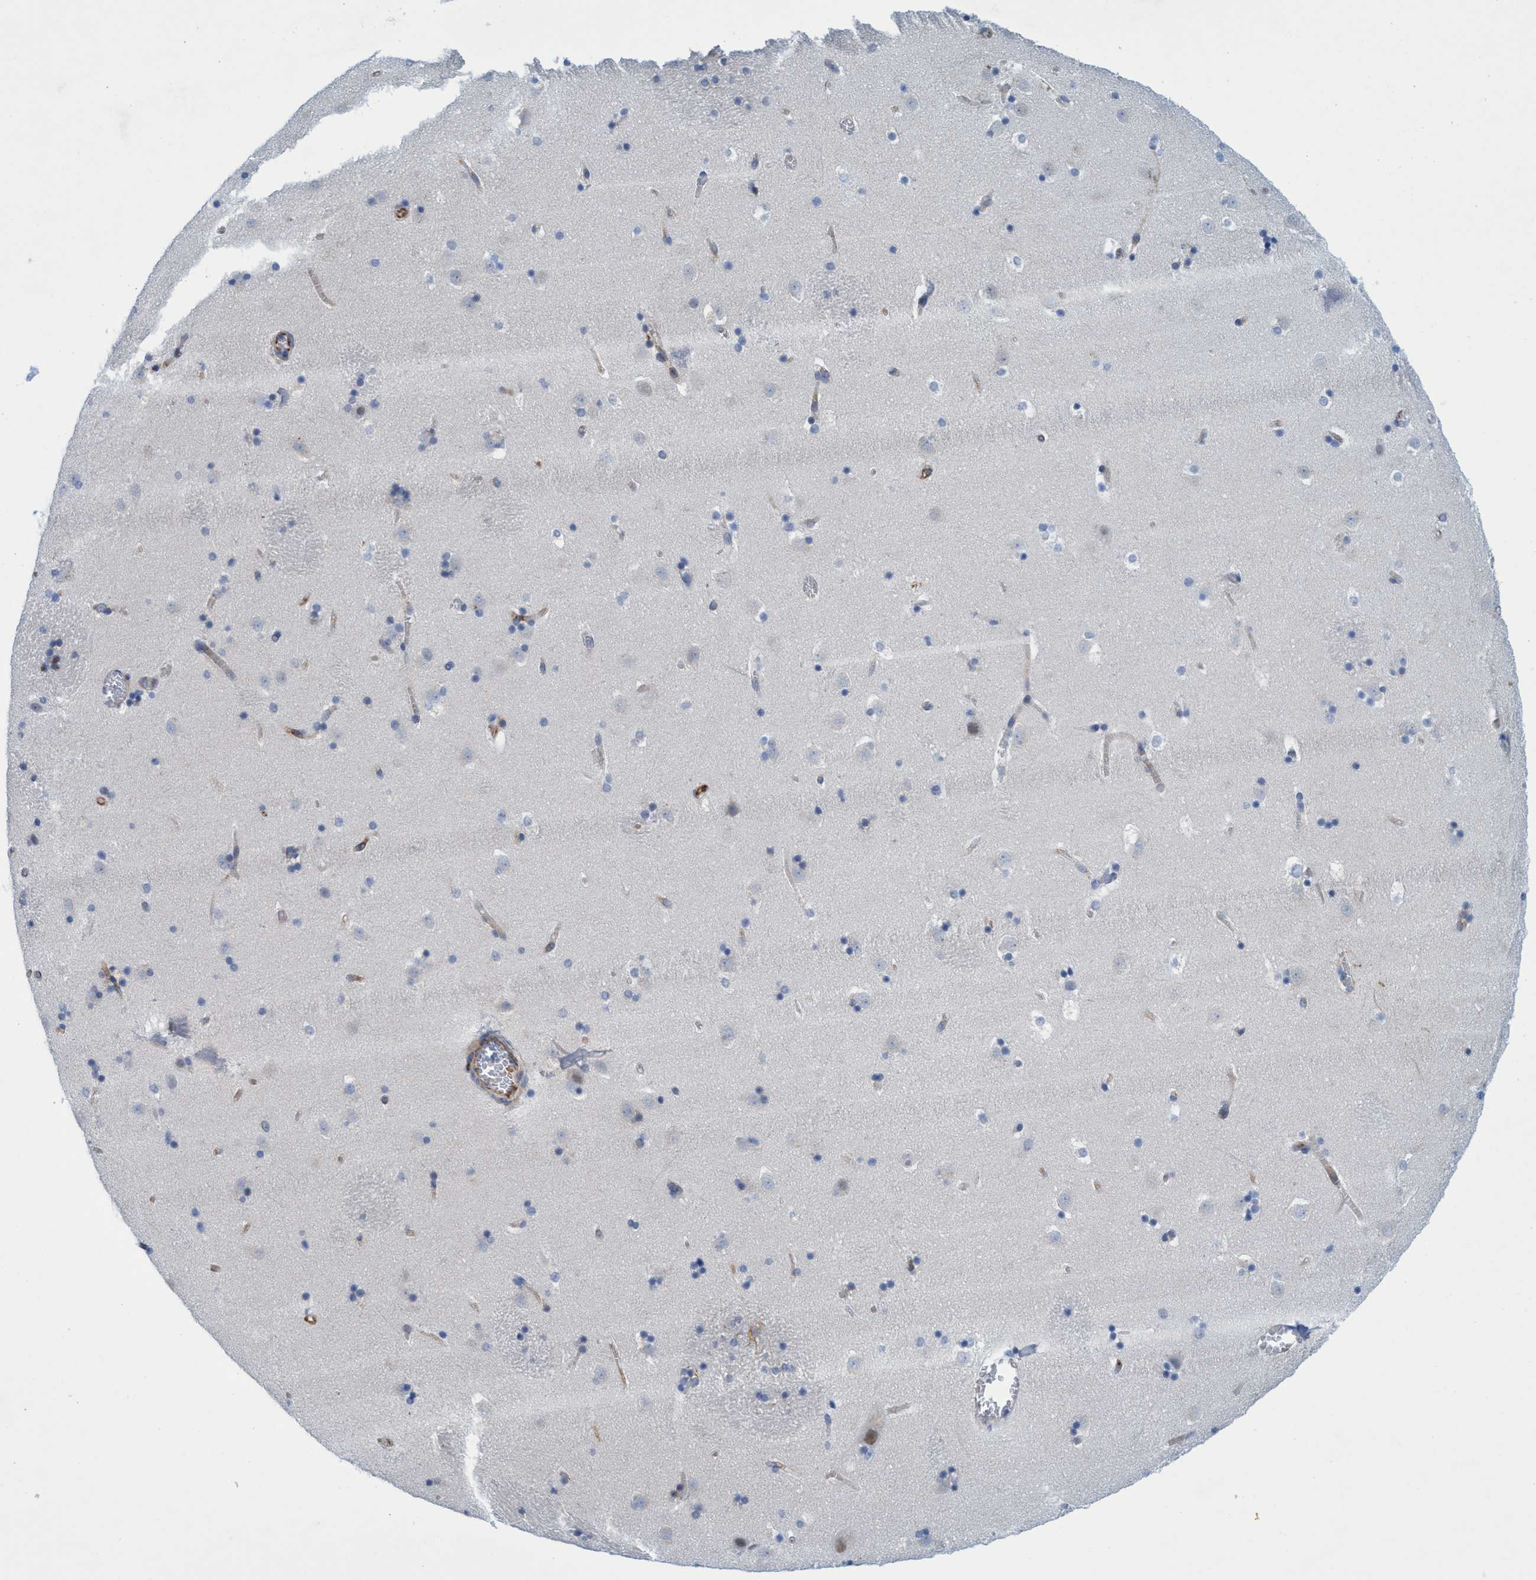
{"staining": {"intensity": "negative", "quantity": "none", "location": "none"}, "tissue": "caudate", "cell_type": "Glial cells", "image_type": "normal", "snomed": [{"axis": "morphology", "description": "Normal tissue, NOS"}, {"axis": "topography", "description": "Lateral ventricle wall"}], "caption": "IHC histopathology image of normal caudate: human caudate stained with DAB exhibits no significant protein expression in glial cells. Brightfield microscopy of IHC stained with DAB (3,3'-diaminobenzidine) (brown) and hematoxylin (blue), captured at high magnification.", "gene": "SLC43A2", "patient": {"sex": "male", "age": 45}}